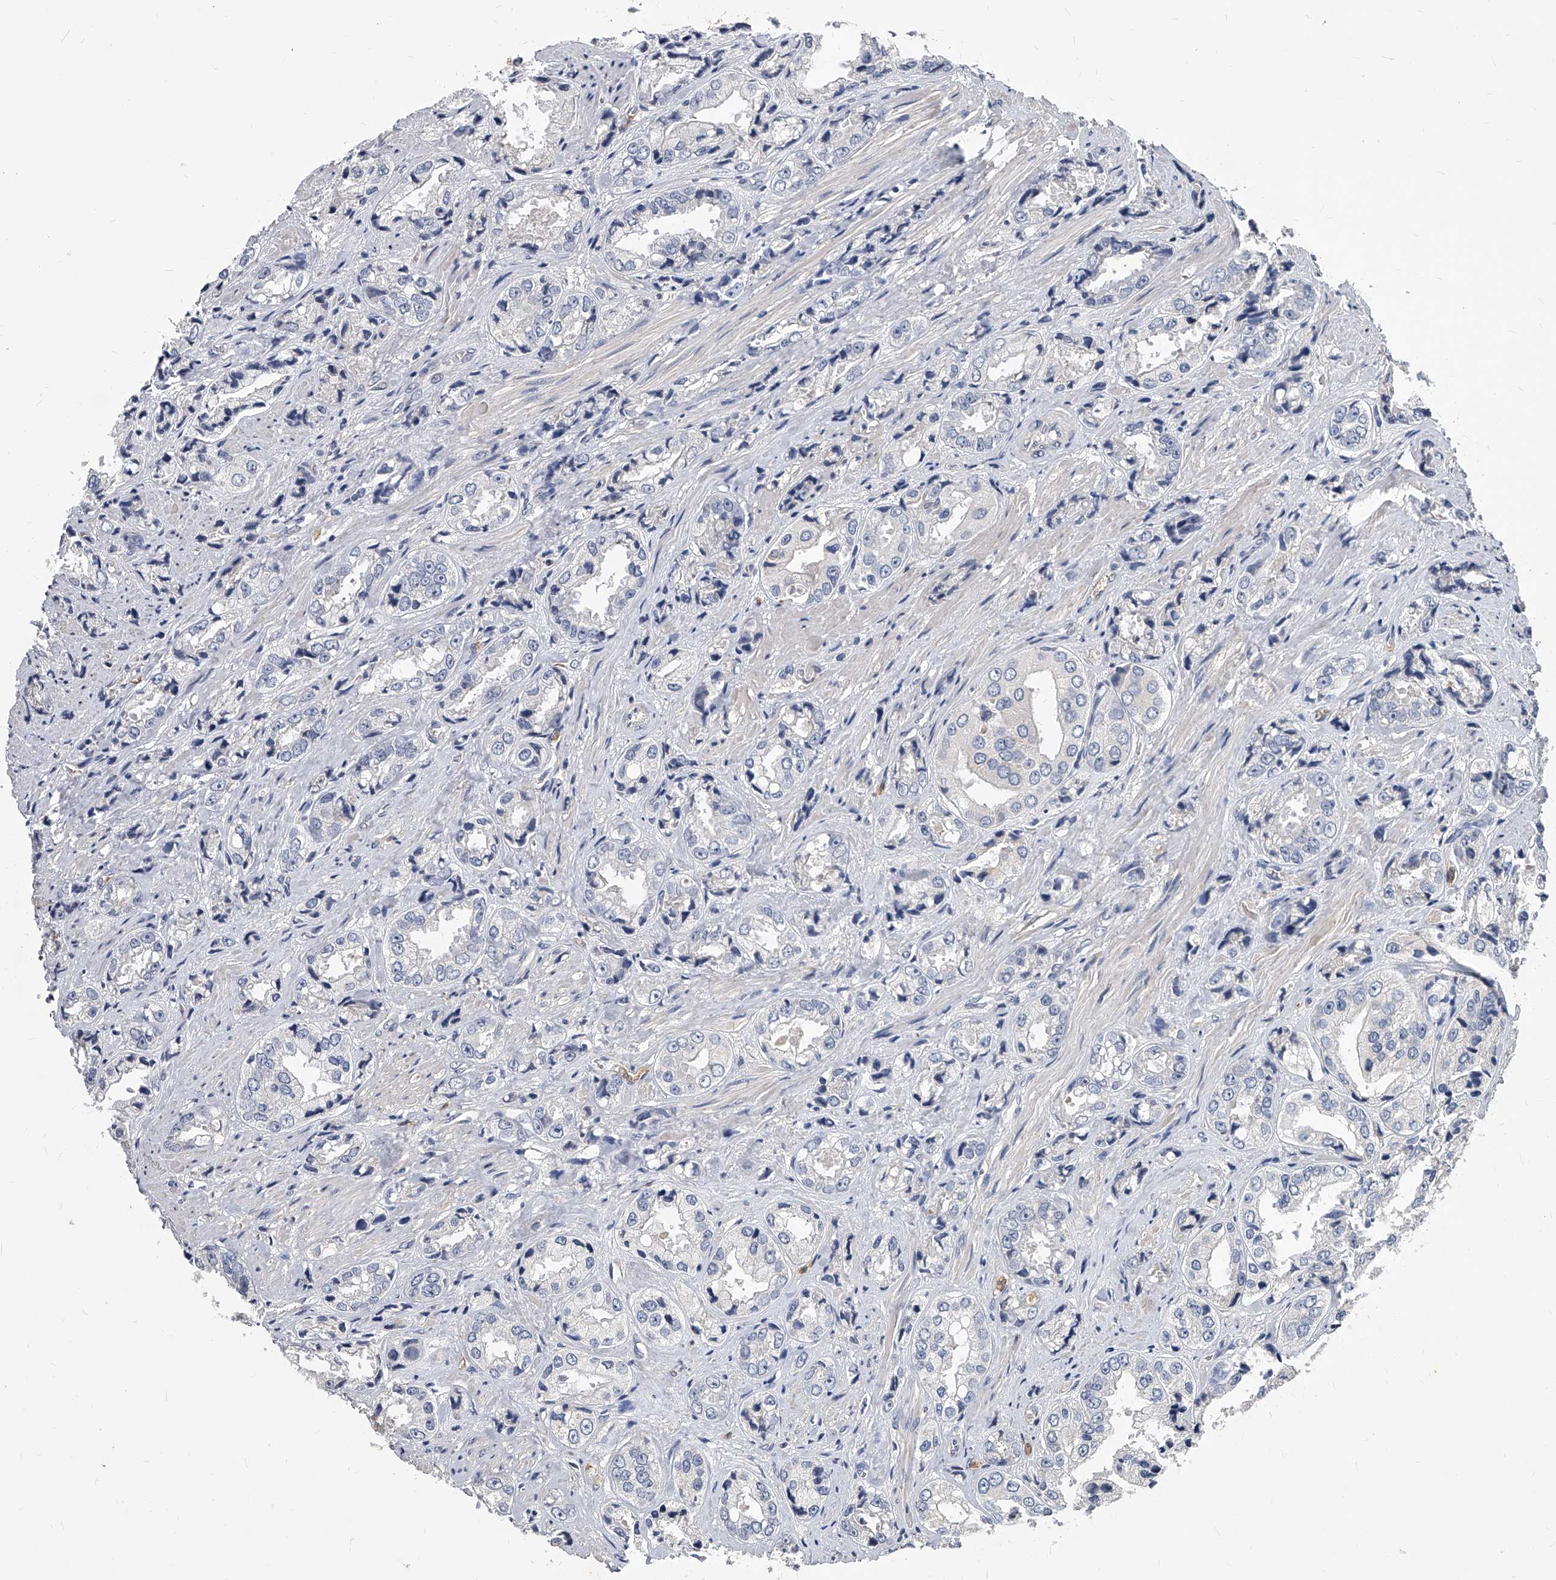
{"staining": {"intensity": "negative", "quantity": "none", "location": "none"}, "tissue": "prostate cancer", "cell_type": "Tumor cells", "image_type": "cancer", "snomed": [{"axis": "morphology", "description": "Adenocarcinoma, High grade"}, {"axis": "topography", "description": "Prostate"}], "caption": "IHC of human prostate cancer reveals no expression in tumor cells.", "gene": "HOMER3", "patient": {"sex": "male", "age": 61}}